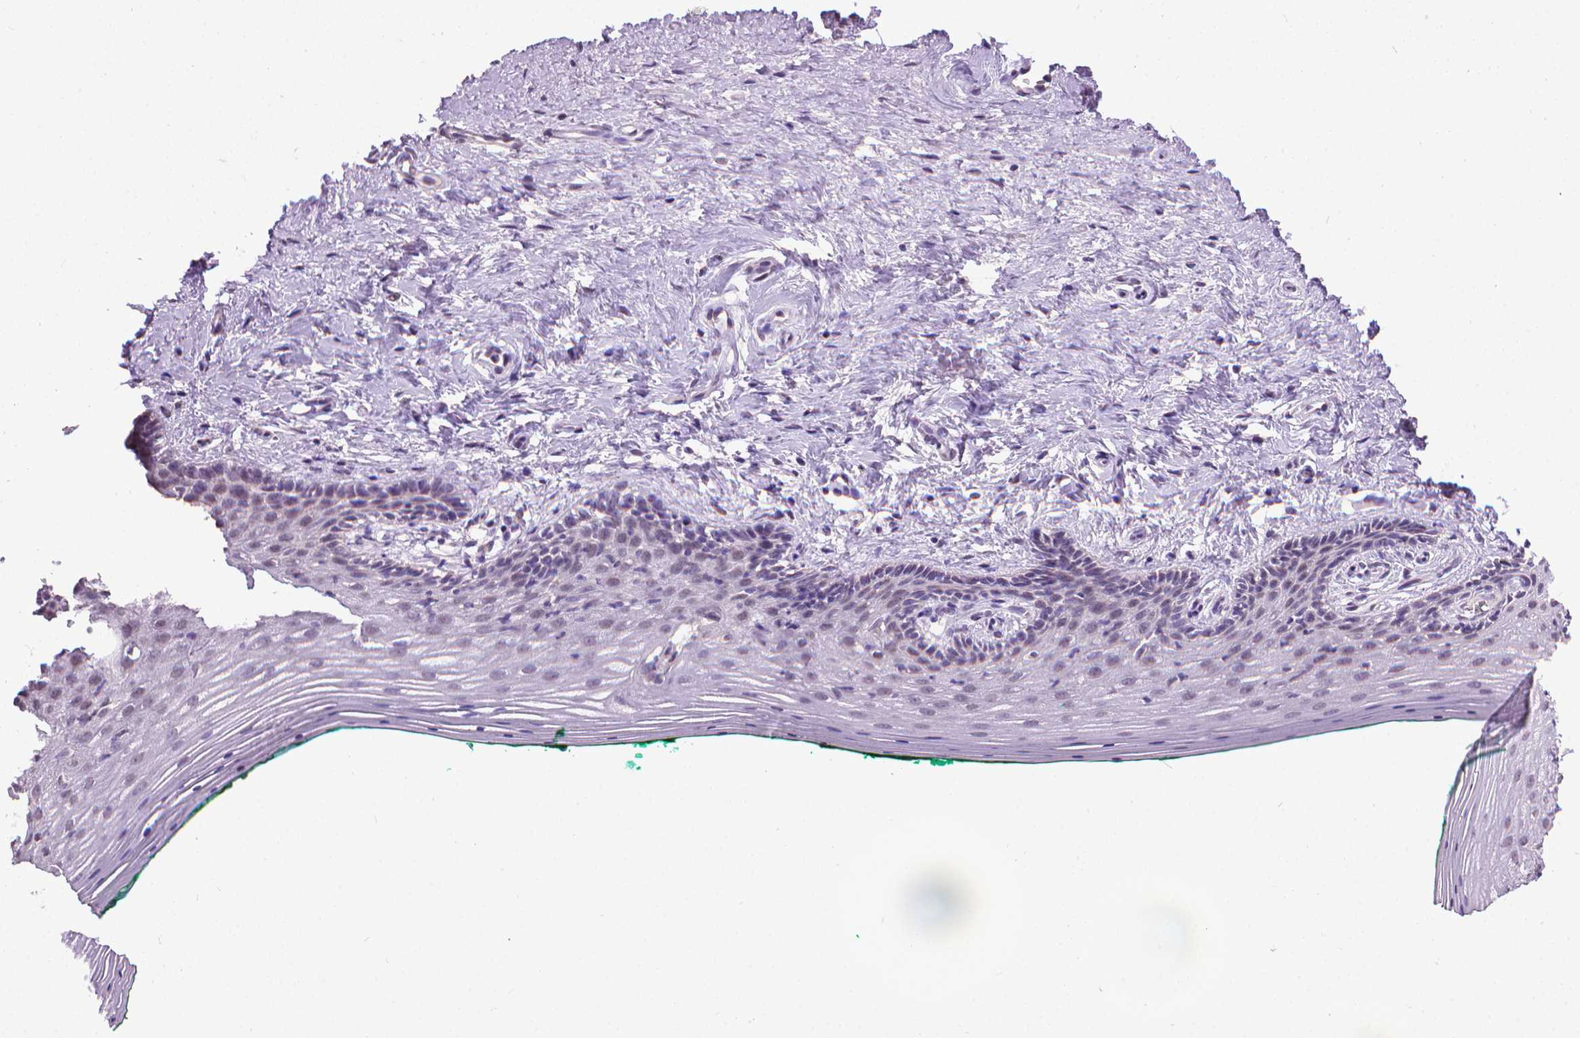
{"staining": {"intensity": "negative", "quantity": "none", "location": "none"}, "tissue": "vagina", "cell_type": "Squamous epithelial cells", "image_type": "normal", "snomed": [{"axis": "morphology", "description": "Normal tissue, NOS"}, {"axis": "topography", "description": "Vagina"}], "caption": "Immunohistochemistry photomicrograph of benign human vagina stained for a protein (brown), which shows no expression in squamous epithelial cells.", "gene": "KMO", "patient": {"sex": "female", "age": 45}}